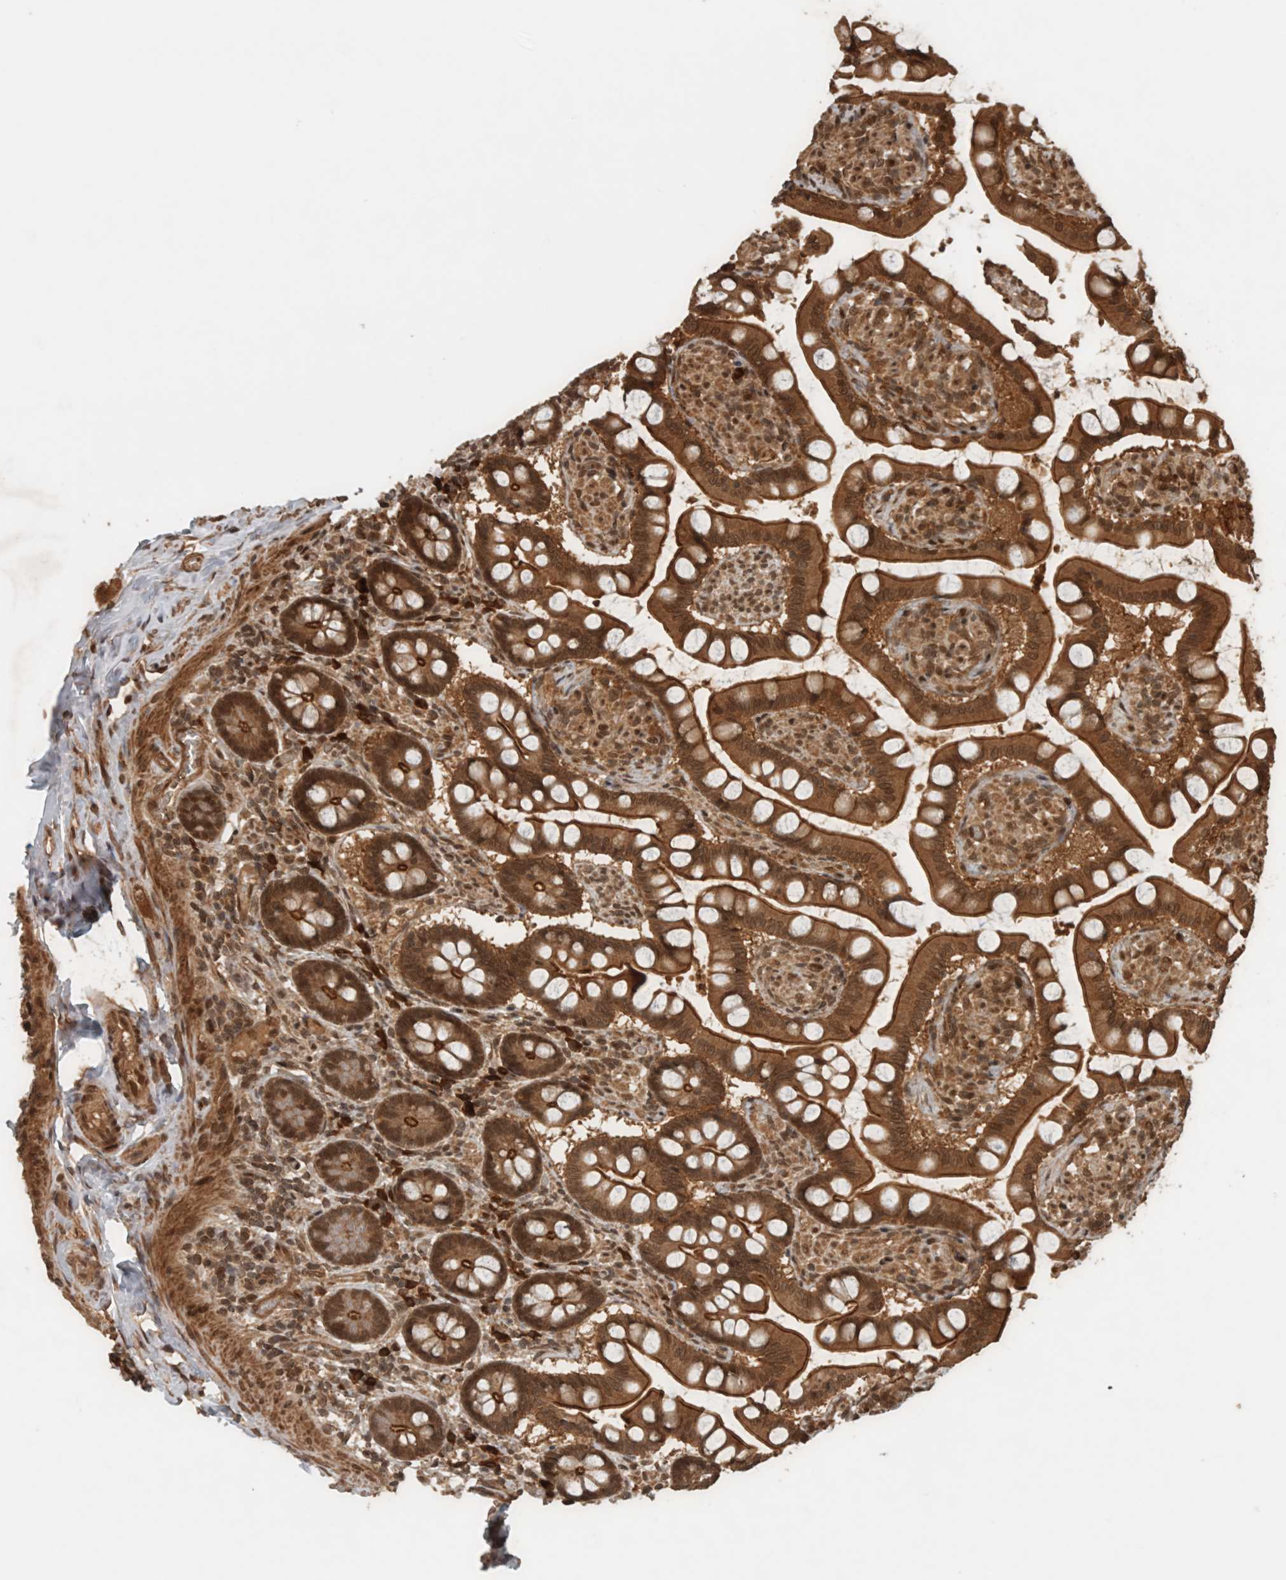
{"staining": {"intensity": "strong", "quantity": ">75%", "location": "cytoplasmic/membranous"}, "tissue": "small intestine", "cell_type": "Glandular cells", "image_type": "normal", "snomed": [{"axis": "morphology", "description": "Normal tissue, NOS"}, {"axis": "topography", "description": "Small intestine"}], "caption": "Protein expression analysis of benign small intestine reveals strong cytoplasmic/membranous positivity in about >75% of glandular cells.", "gene": "CNTROB", "patient": {"sex": "male", "age": 41}}